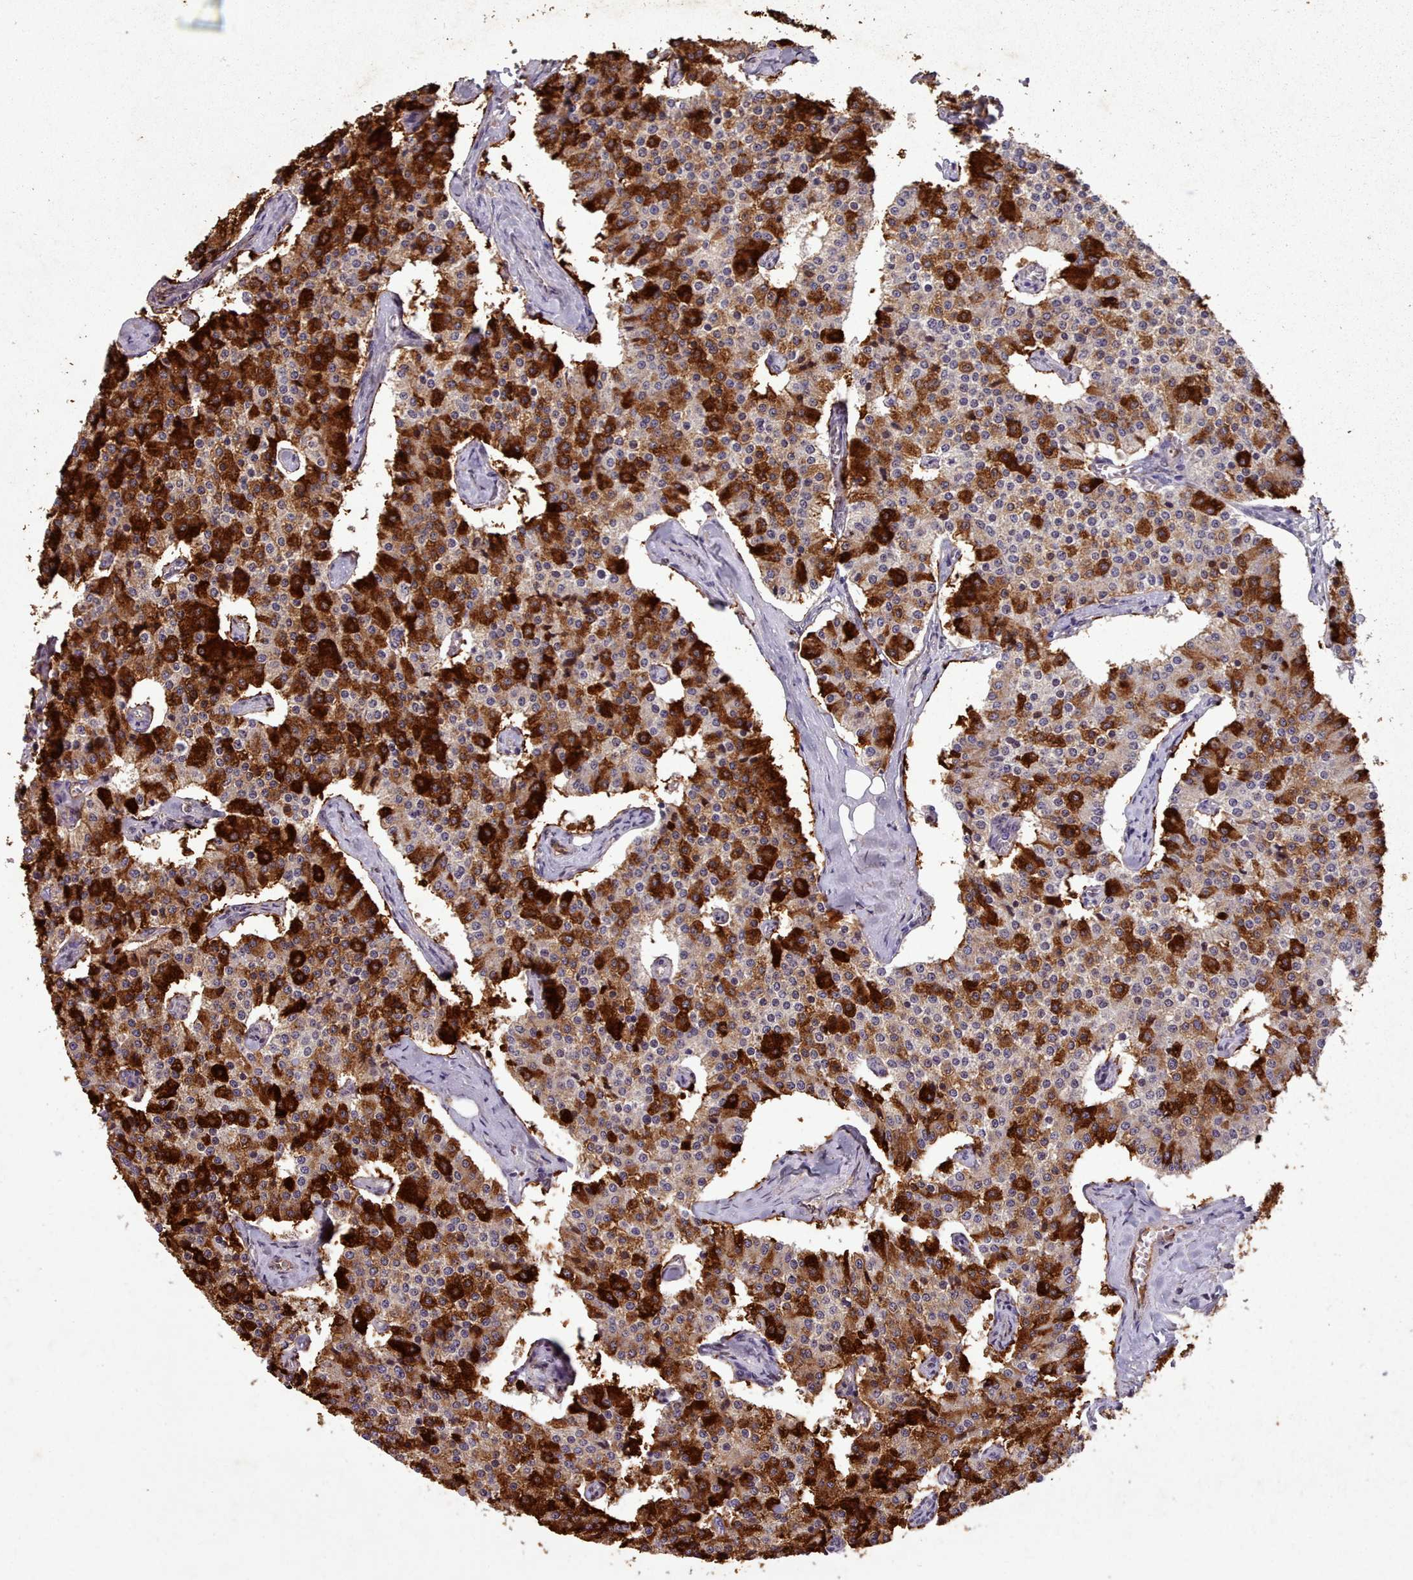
{"staining": {"intensity": "strong", "quantity": ">75%", "location": "cytoplasmic/membranous"}, "tissue": "carcinoid", "cell_type": "Tumor cells", "image_type": "cancer", "snomed": [{"axis": "morphology", "description": "Carcinoid, malignant, NOS"}, {"axis": "topography", "description": "Colon"}], "caption": "Protein analysis of carcinoid tissue demonstrates strong cytoplasmic/membranous staining in approximately >75% of tumor cells.", "gene": "KCNT2", "patient": {"sex": "female", "age": 52}}